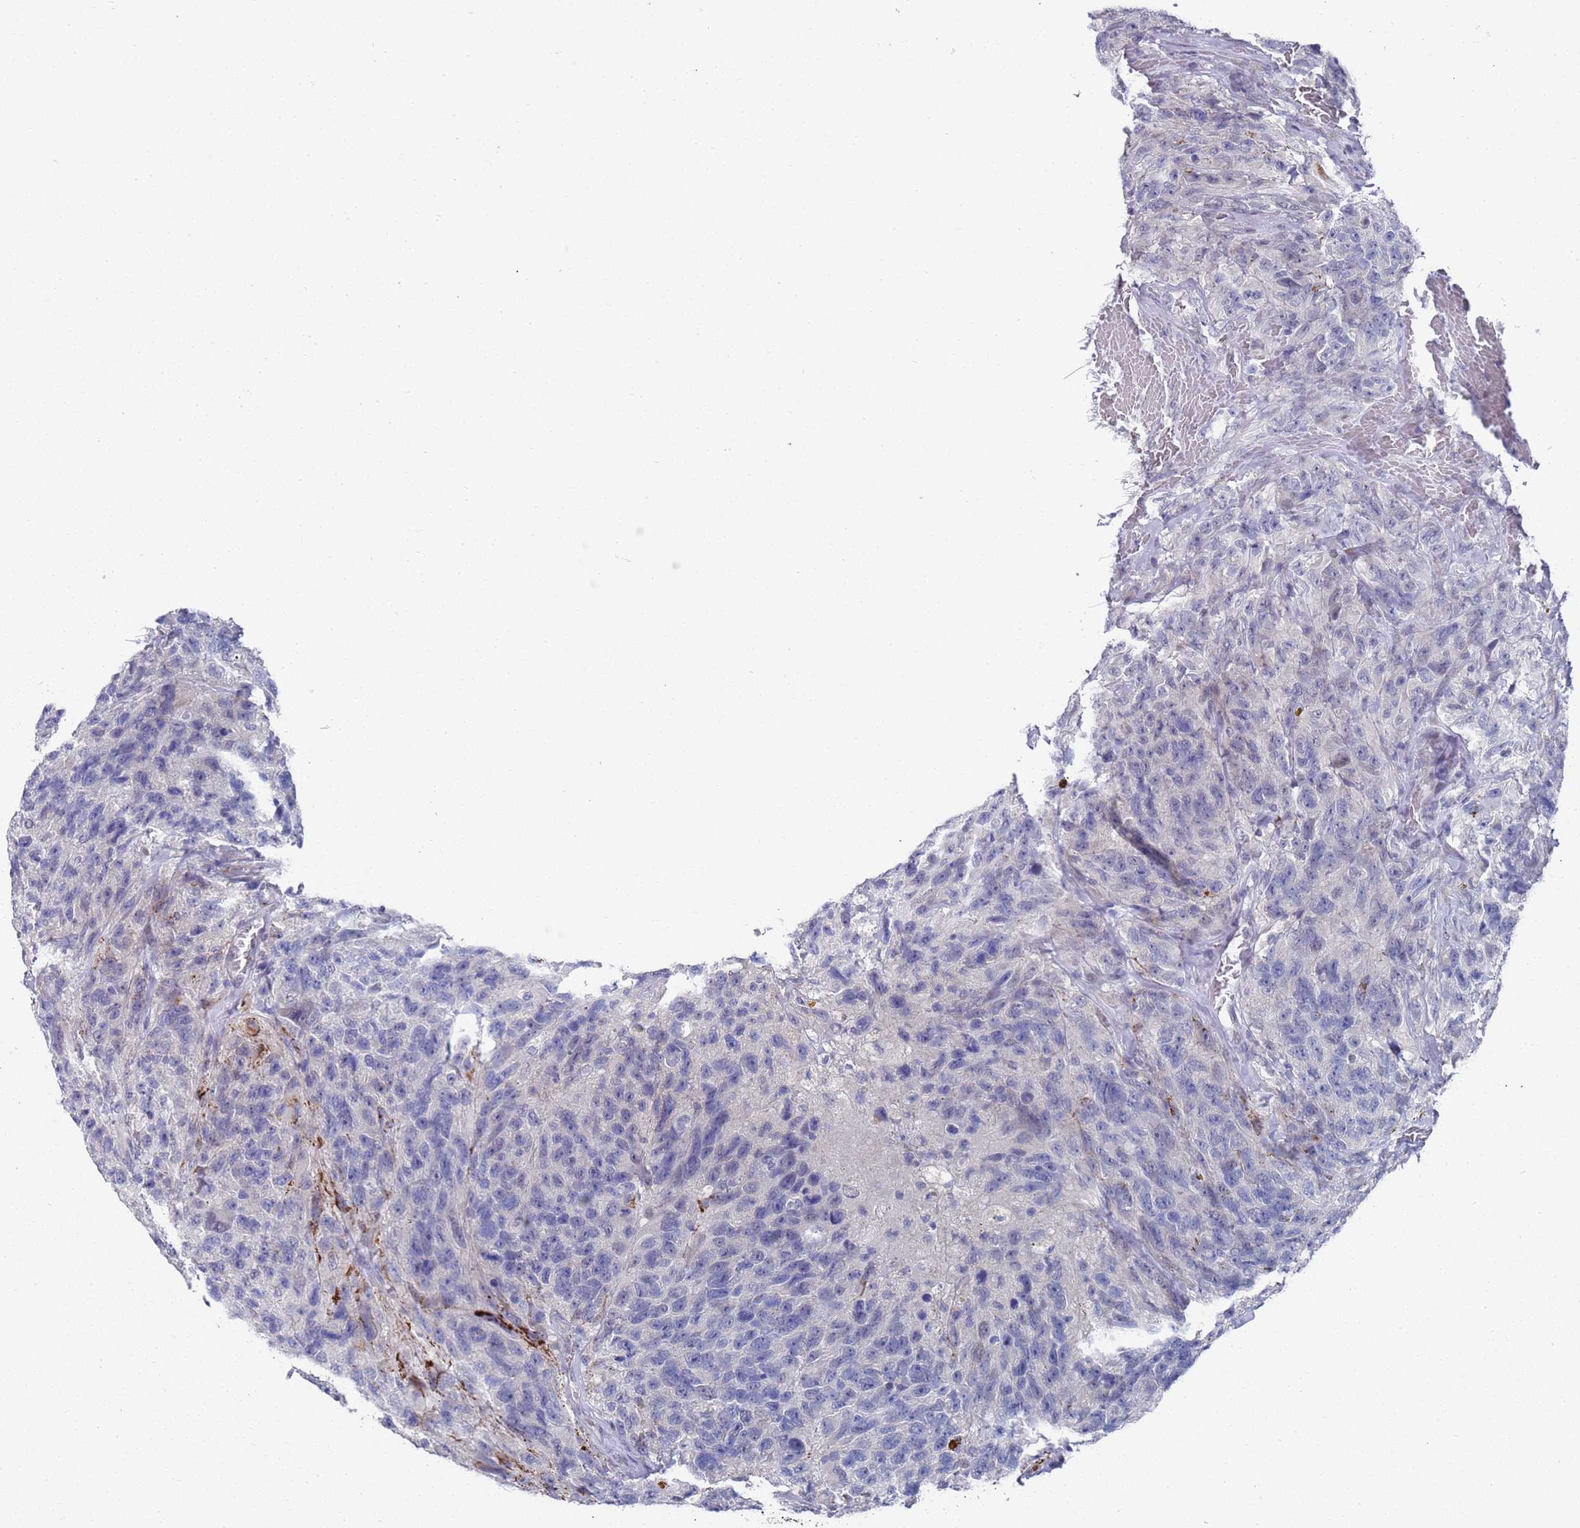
{"staining": {"intensity": "negative", "quantity": "none", "location": "none"}, "tissue": "glioma", "cell_type": "Tumor cells", "image_type": "cancer", "snomed": [{"axis": "morphology", "description": "Glioma, malignant, High grade"}, {"axis": "topography", "description": "Brain"}], "caption": "There is no significant positivity in tumor cells of malignant glioma (high-grade).", "gene": "COPS6", "patient": {"sex": "male", "age": 69}}